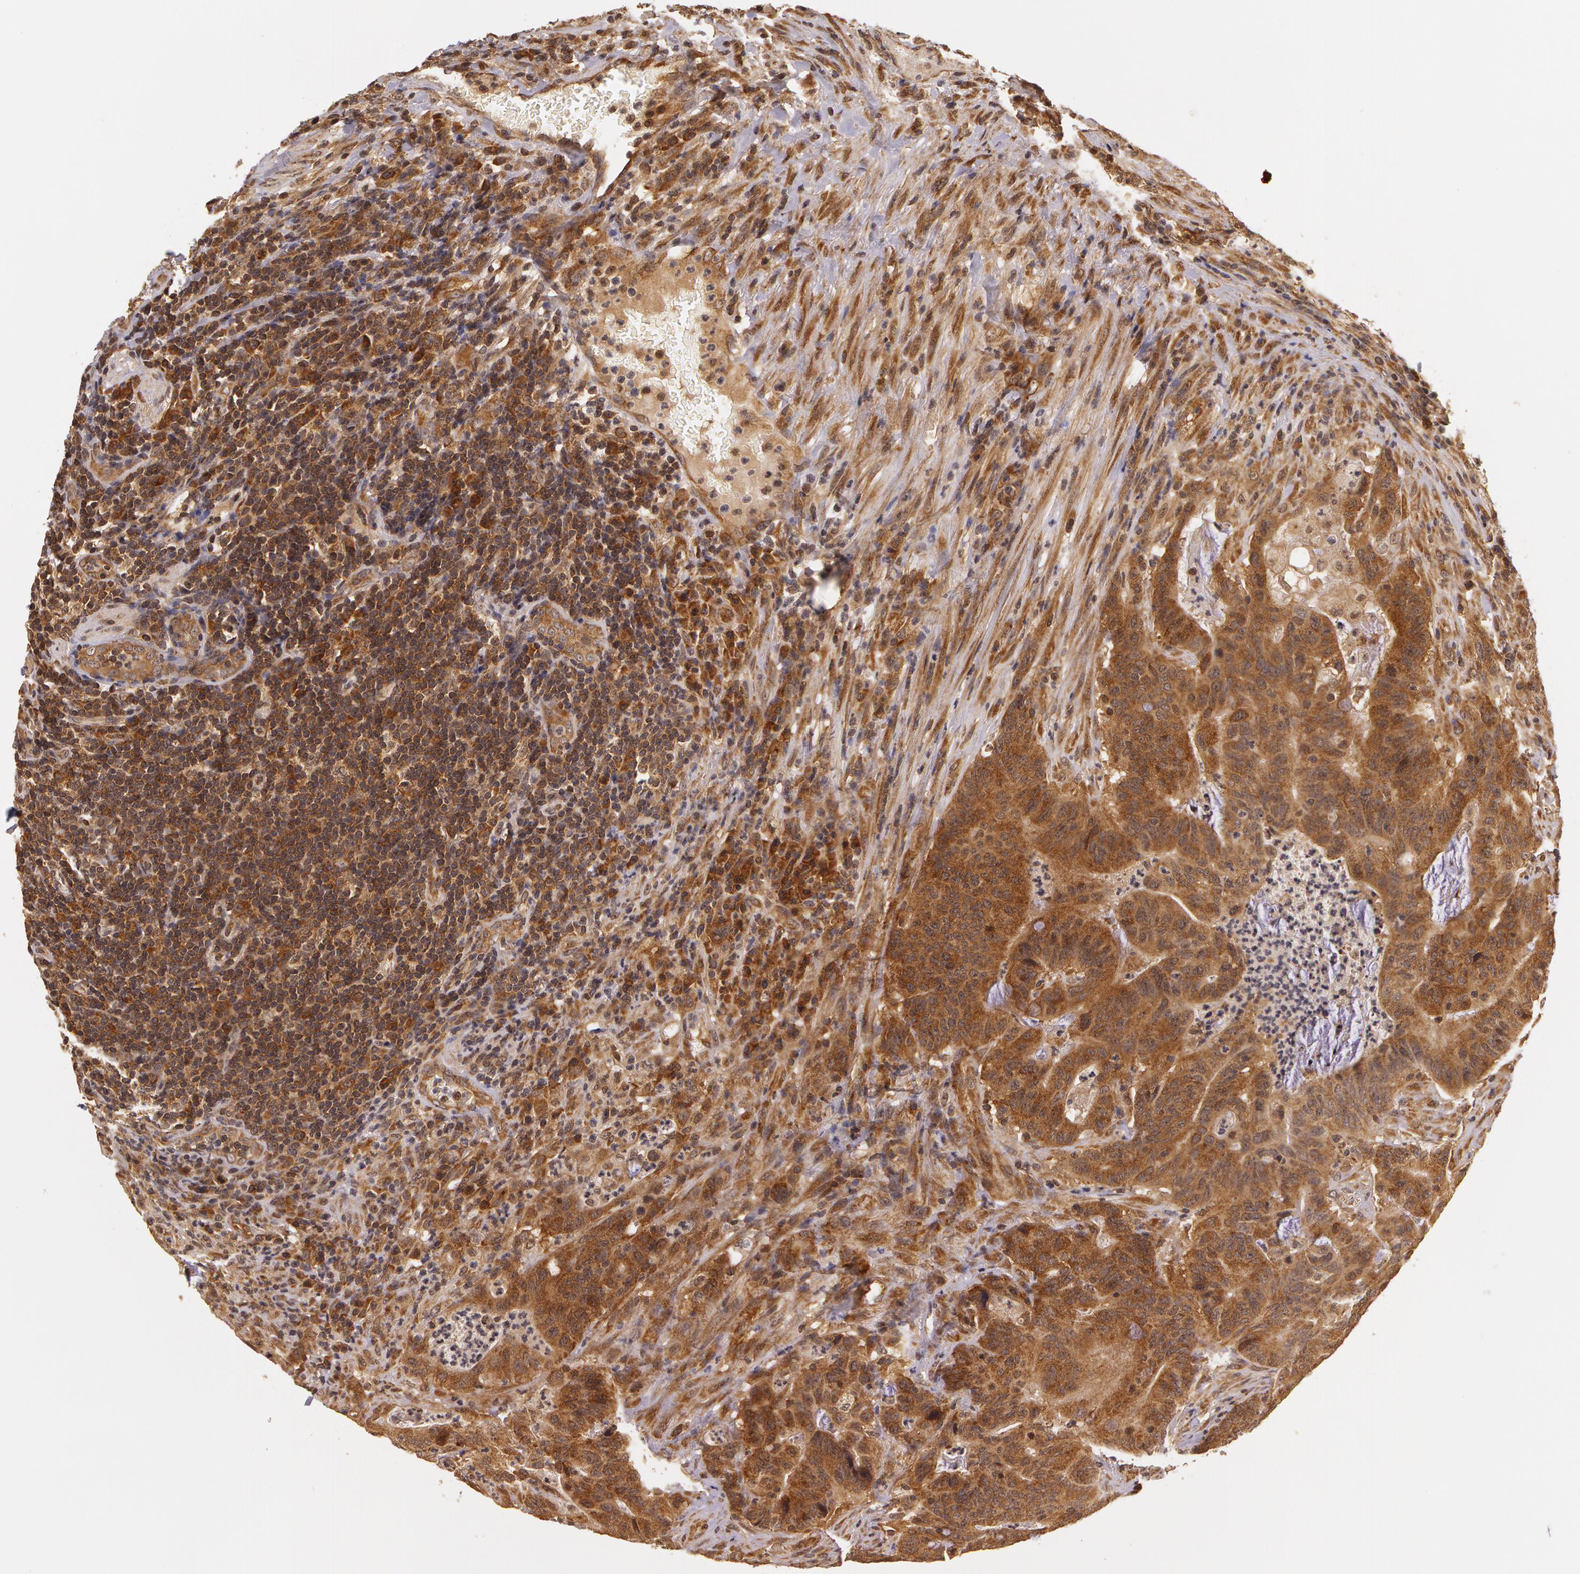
{"staining": {"intensity": "strong", "quantity": ">75%", "location": "cytoplasmic/membranous"}, "tissue": "colorectal cancer", "cell_type": "Tumor cells", "image_type": "cancer", "snomed": [{"axis": "morphology", "description": "Adenocarcinoma, NOS"}, {"axis": "topography", "description": "Colon"}], "caption": "Colorectal cancer (adenocarcinoma) stained with a brown dye displays strong cytoplasmic/membranous positive staining in about >75% of tumor cells.", "gene": "ASCC2", "patient": {"sex": "male", "age": 54}}